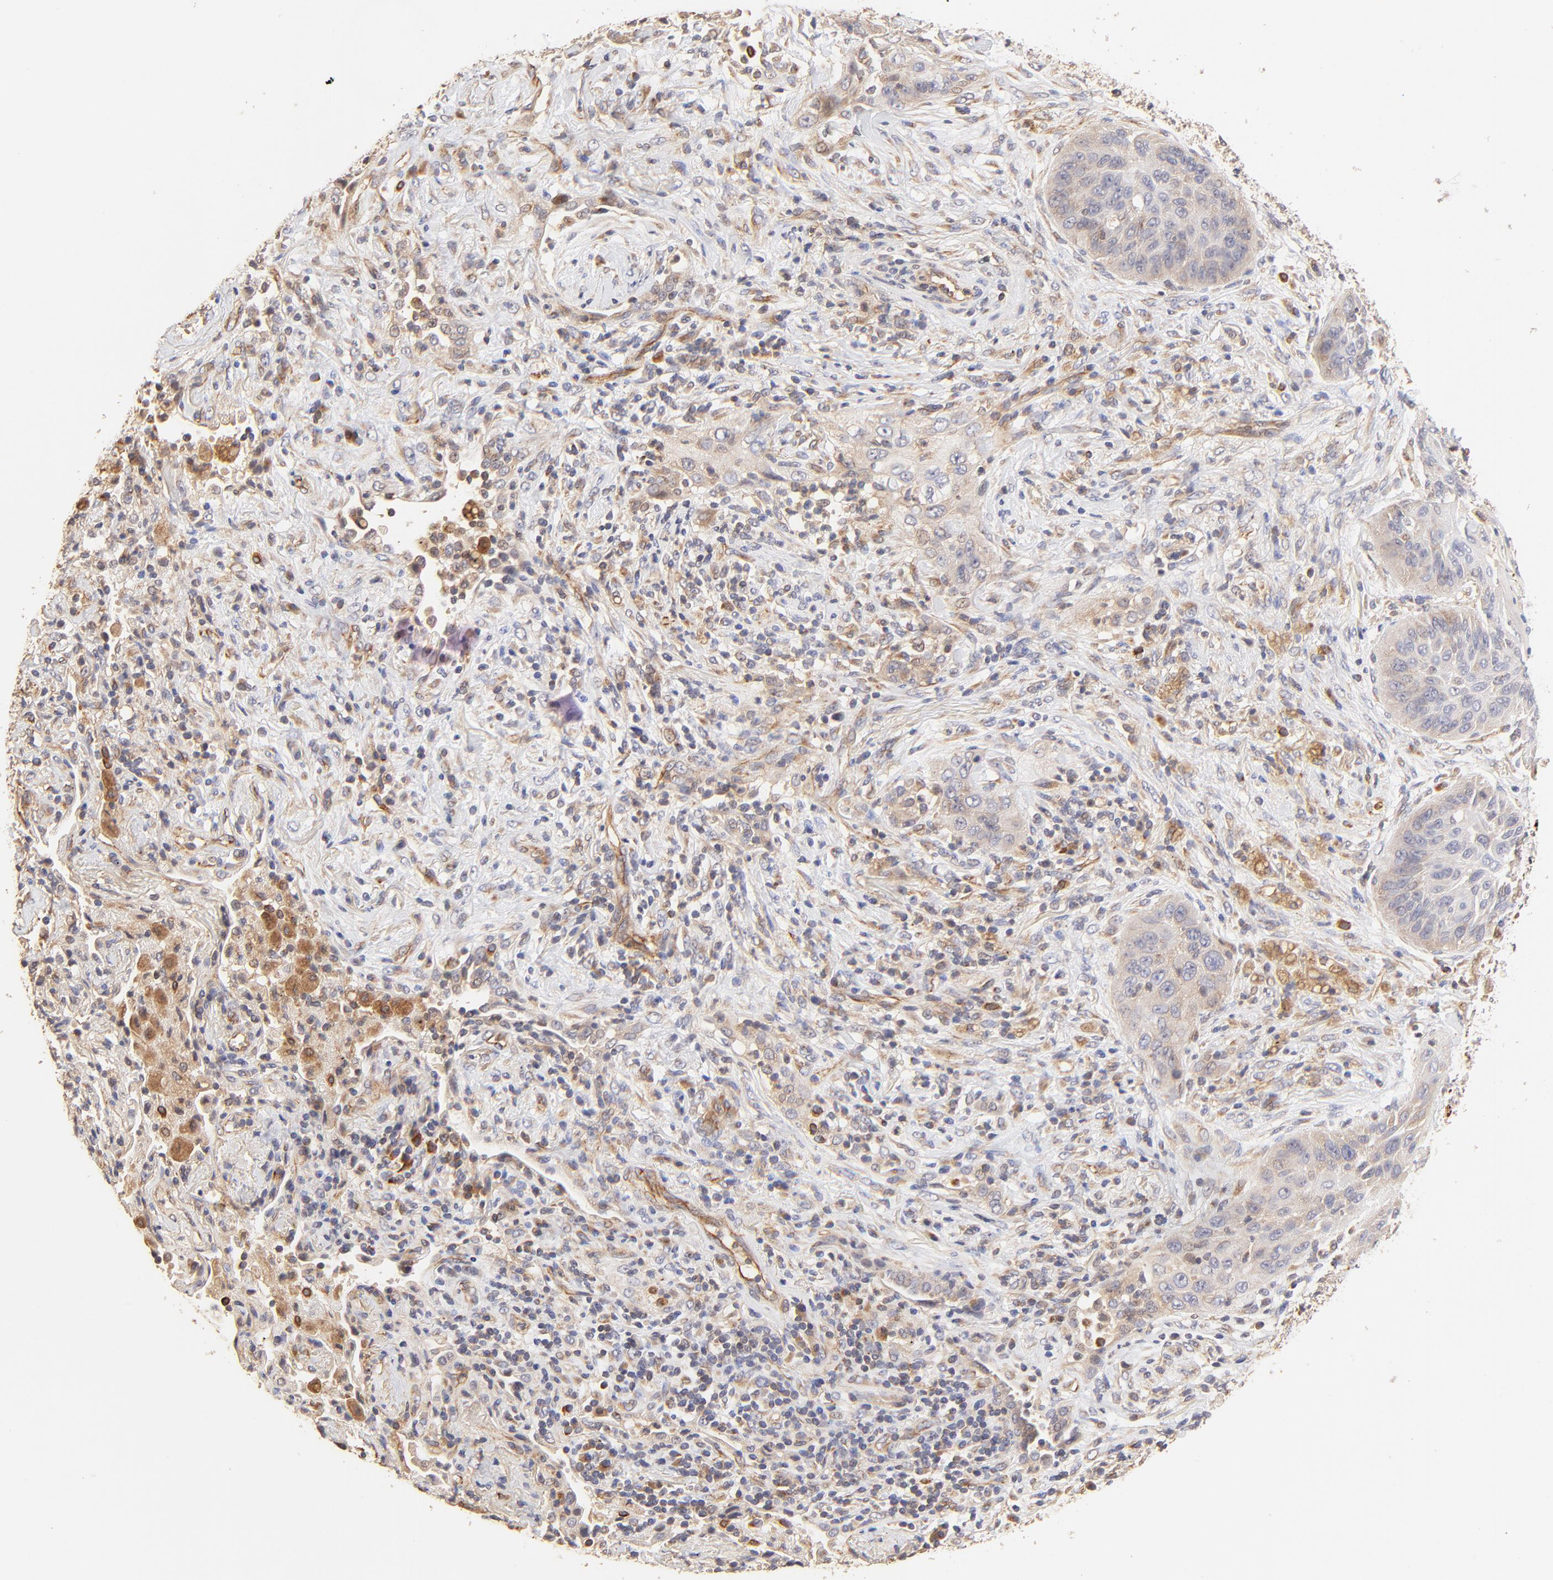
{"staining": {"intensity": "weak", "quantity": ">75%", "location": "cytoplasmic/membranous"}, "tissue": "lung cancer", "cell_type": "Tumor cells", "image_type": "cancer", "snomed": [{"axis": "morphology", "description": "Squamous cell carcinoma, NOS"}, {"axis": "topography", "description": "Lung"}], "caption": "Immunohistochemistry staining of squamous cell carcinoma (lung), which exhibits low levels of weak cytoplasmic/membranous positivity in approximately >75% of tumor cells indicating weak cytoplasmic/membranous protein expression. The staining was performed using DAB (brown) for protein detection and nuclei were counterstained in hematoxylin (blue).", "gene": "TNFAIP3", "patient": {"sex": "female", "age": 67}}